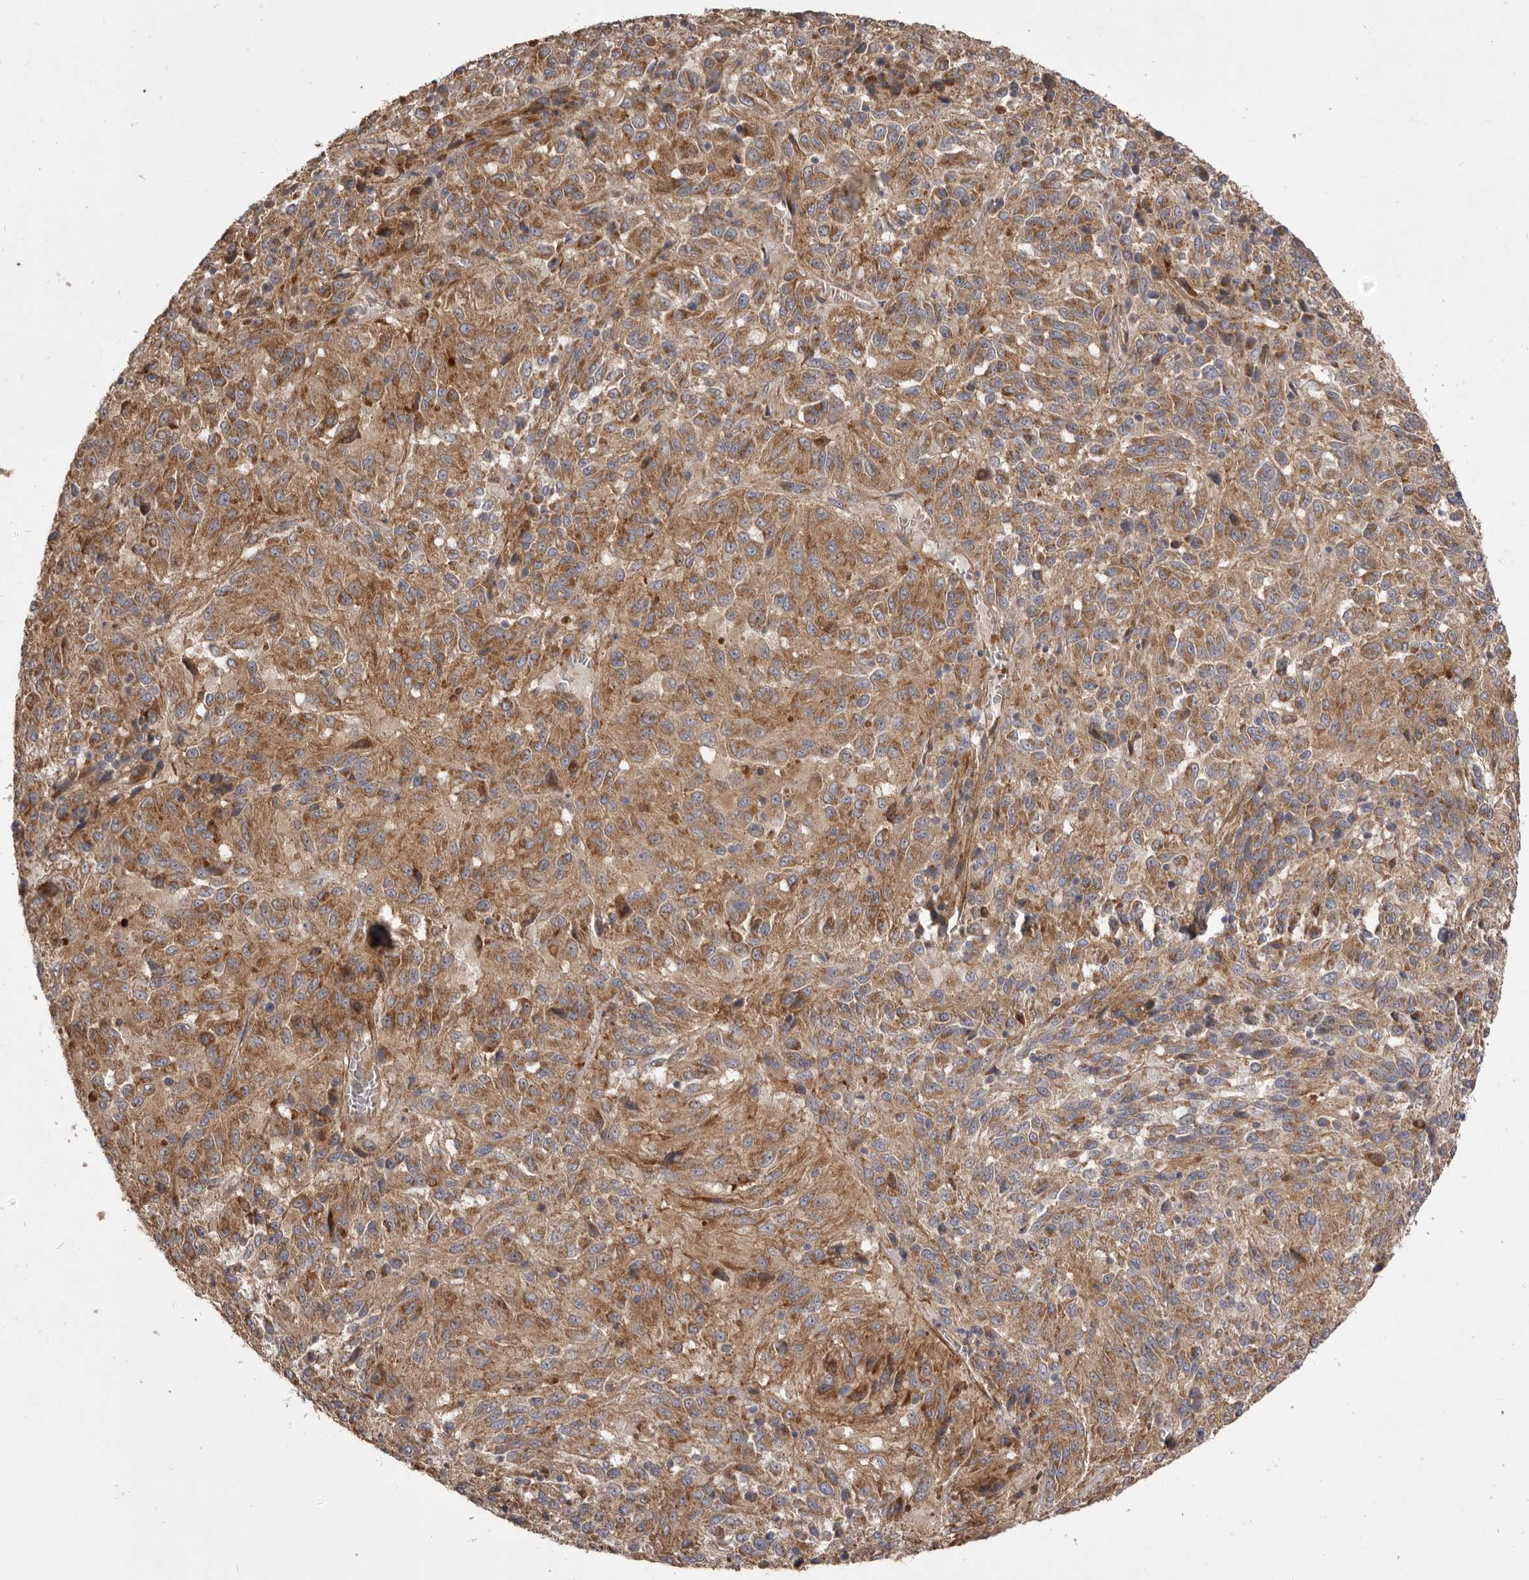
{"staining": {"intensity": "moderate", "quantity": ">75%", "location": "cytoplasmic/membranous"}, "tissue": "melanoma", "cell_type": "Tumor cells", "image_type": "cancer", "snomed": [{"axis": "morphology", "description": "Malignant melanoma, Metastatic site"}, {"axis": "topography", "description": "Lung"}], "caption": "A brown stain shows moderate cytoplasmic/membranous staining of a protein in malignant melanoma (metastatic site) tumor cells. (Brightfield microscopy of DAB IHC at high magnification).", "gene": "VPS45", "patient": {"sex": "male", "age": 64}}